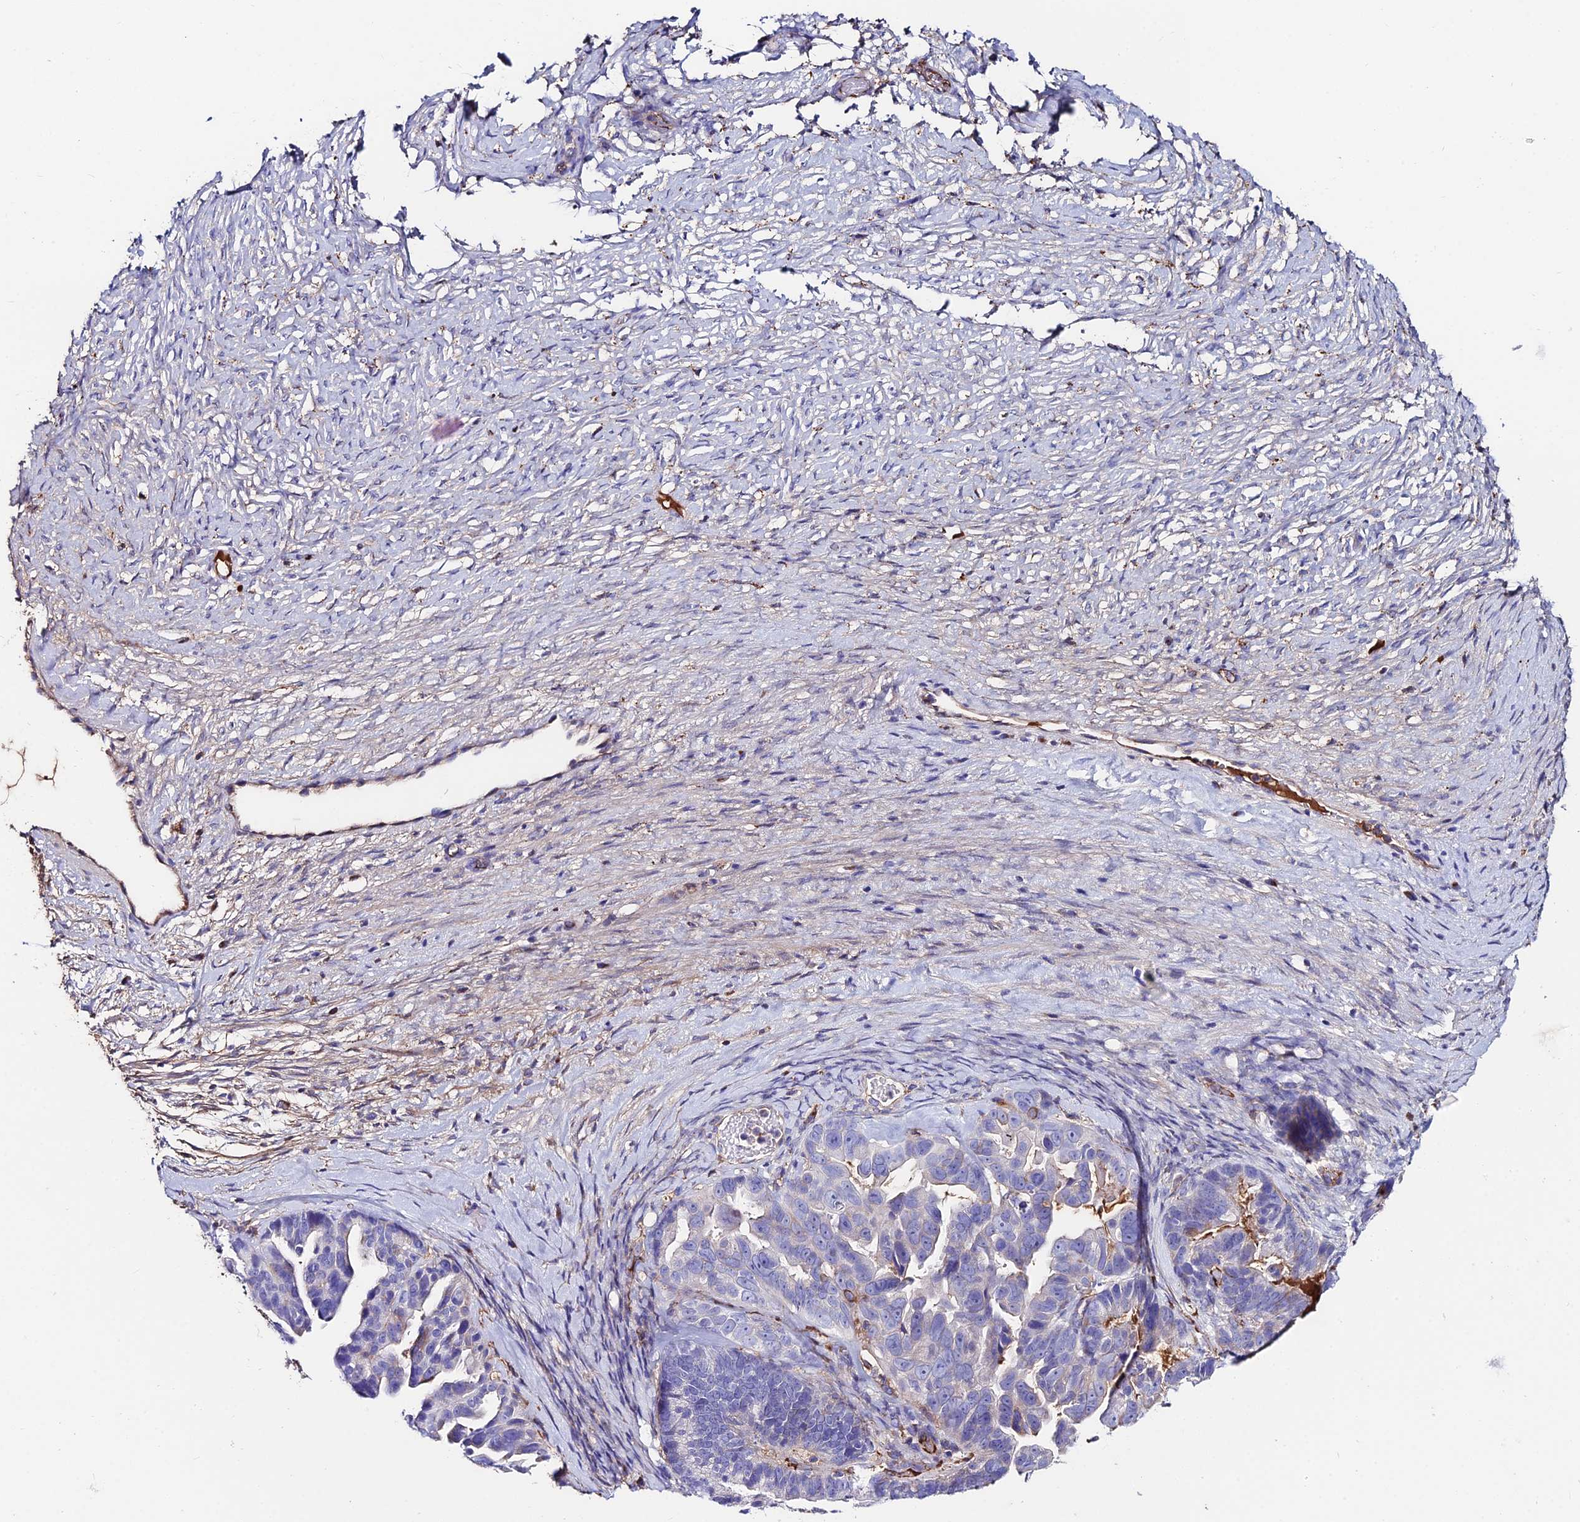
{"staining": {"intensity": "negative", "quantity": "none", "location": "none"}, "tissue": "ovarian cancer", "cell_type": "Tumor cells", "image_type": "cancer", "snomed": [{"axis": "morphology", "description": "Cystadenocarcinoma, serous, NOS"}, {"axis": "topography", "description": "Ovary"}], "caption": "A photomicrograph of ovarian cancer (serous cystadenocarcinoma) stained for a protein reveals no brown staining in tumor cells.", "gene": "SLC25A16", "patient": {"sex": "female", "age": 56}}